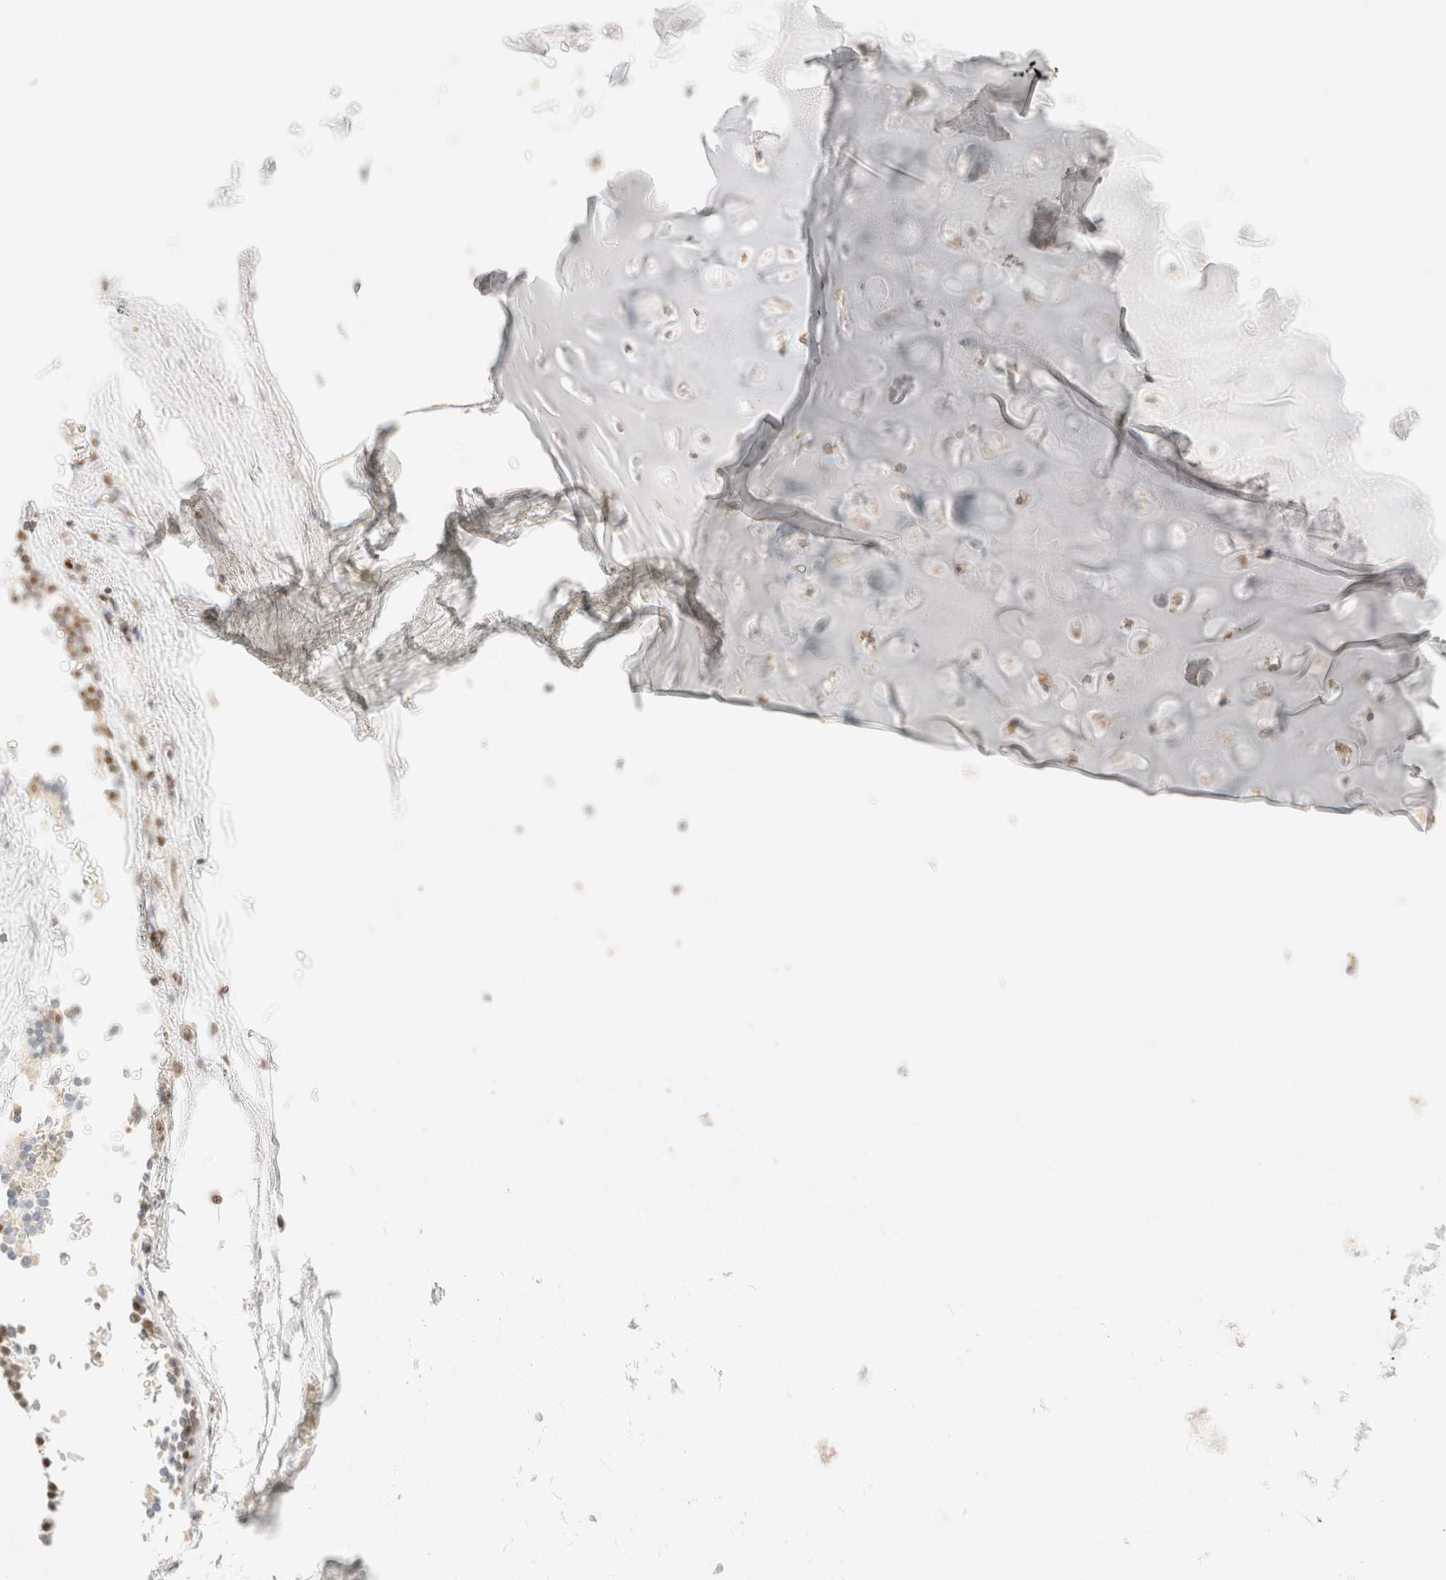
{"staining": {"intensity": "negative", "quantity": "none", "location": "none"}, "tissue": "adipose tissue", "cell_type": "Adipocytes", "image_type": "normal", "snomed": [{"axis": "morphology", "description": "Normal tissue, NOS"}, {"axis": "topography", "description": "Cartilage tissue"}, {"axis": "topography", "description": "Lung"}], "caption": "Adipocytes are negative for brown protein staining in unremarkable adipose tissue.", "gene": "TSR1", "patient": {"sex": "female", "age": 77}}